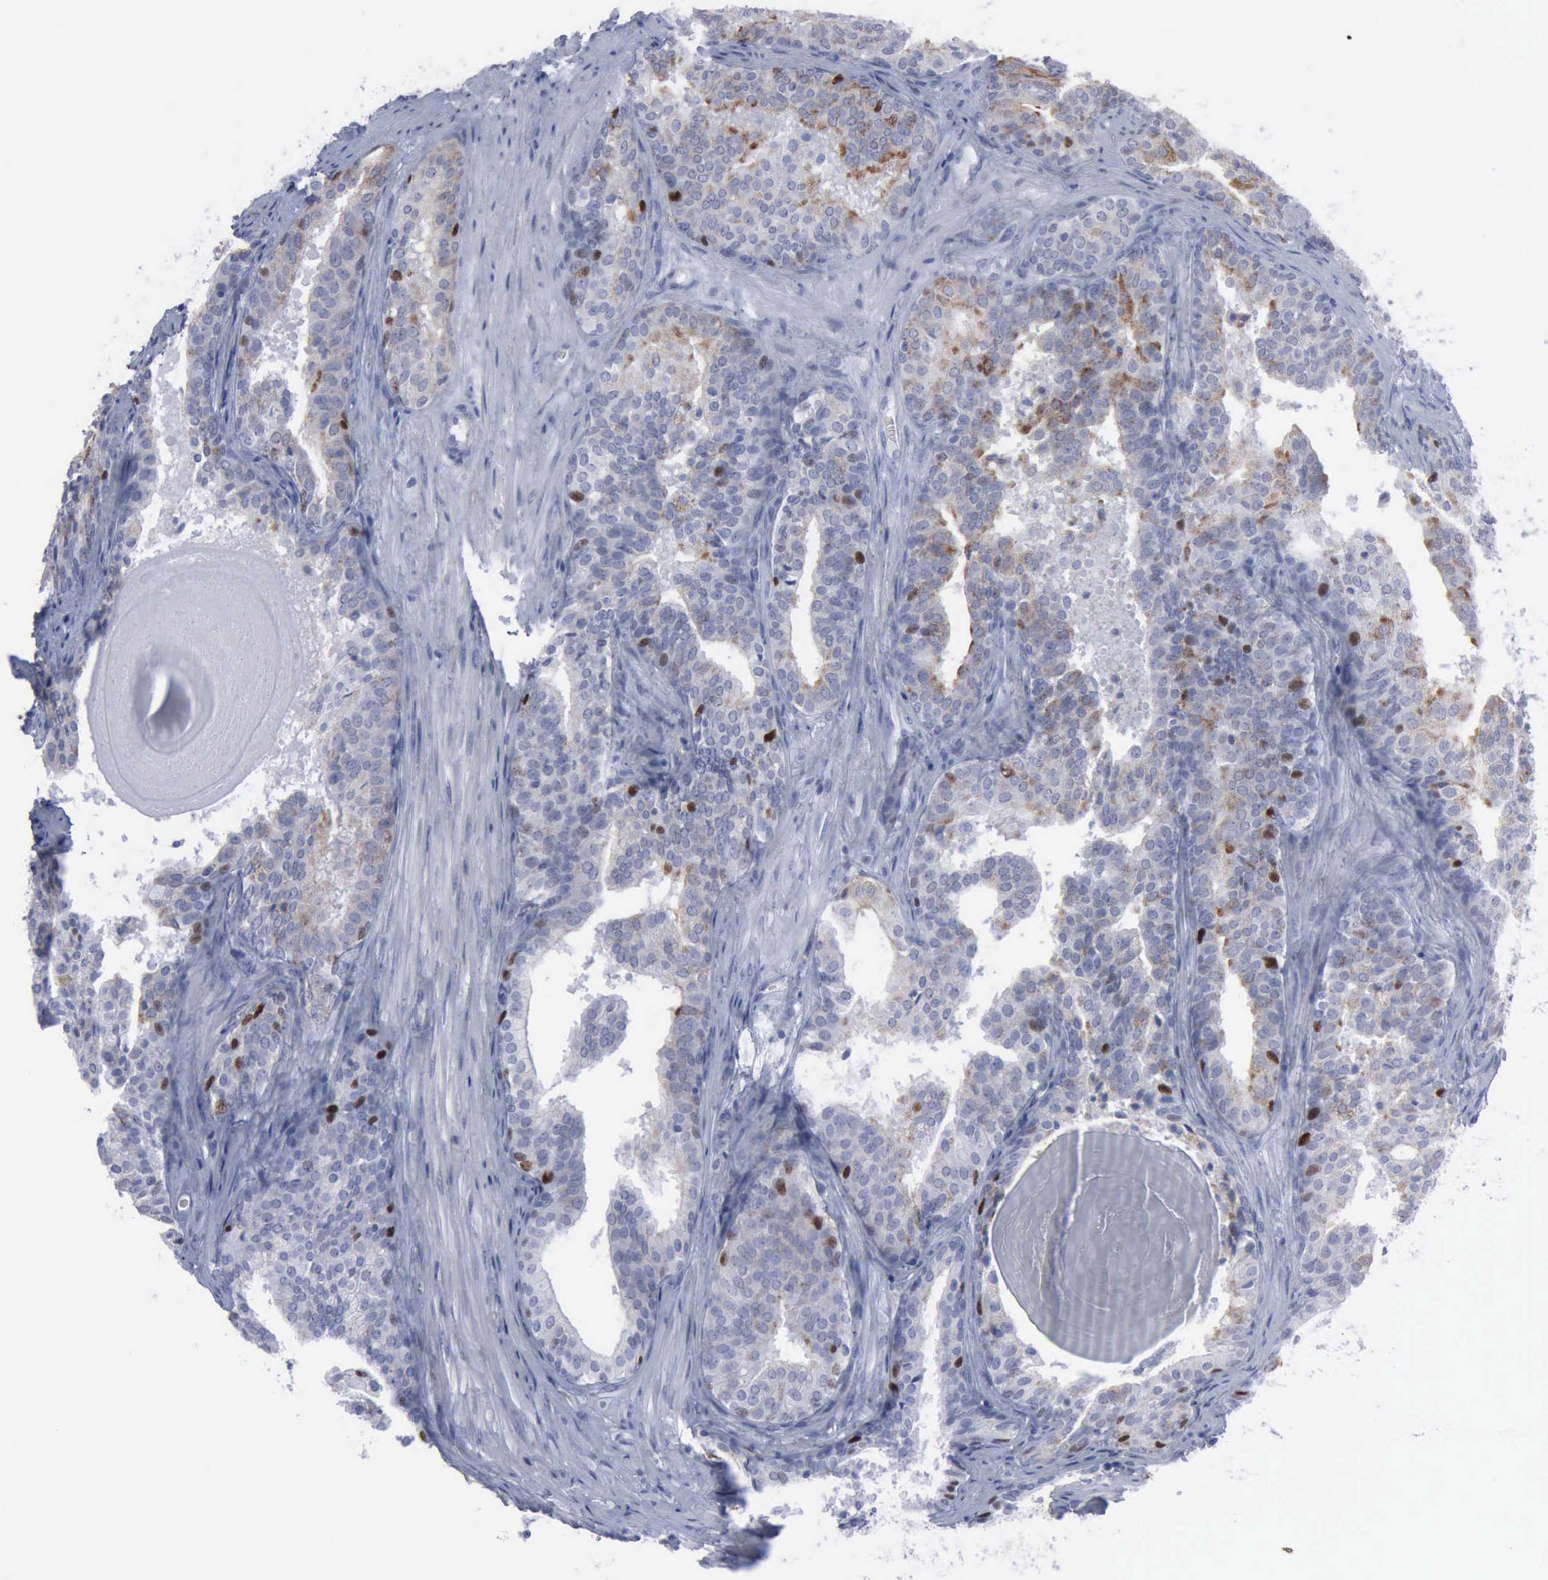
{"staining": {"intensity": "strong", "quantity": "<25%", "location": "nuclear"}, "tissue": "prostate cancer", "cell_type": "Tumor cells", "image_type": "cancer", "snomed": [{"axis": "morphology", "description": "Adenocarcinoma, Low grade"}, {"axis": "topography", "description": "Prostate"}], "caption": "Low-grade adenocarcinoma (prostate) stained with a protein marker displays strong staining in tumor cells.", "gene": "MCM5", "patient": {"sex": "male", "age": 69}}